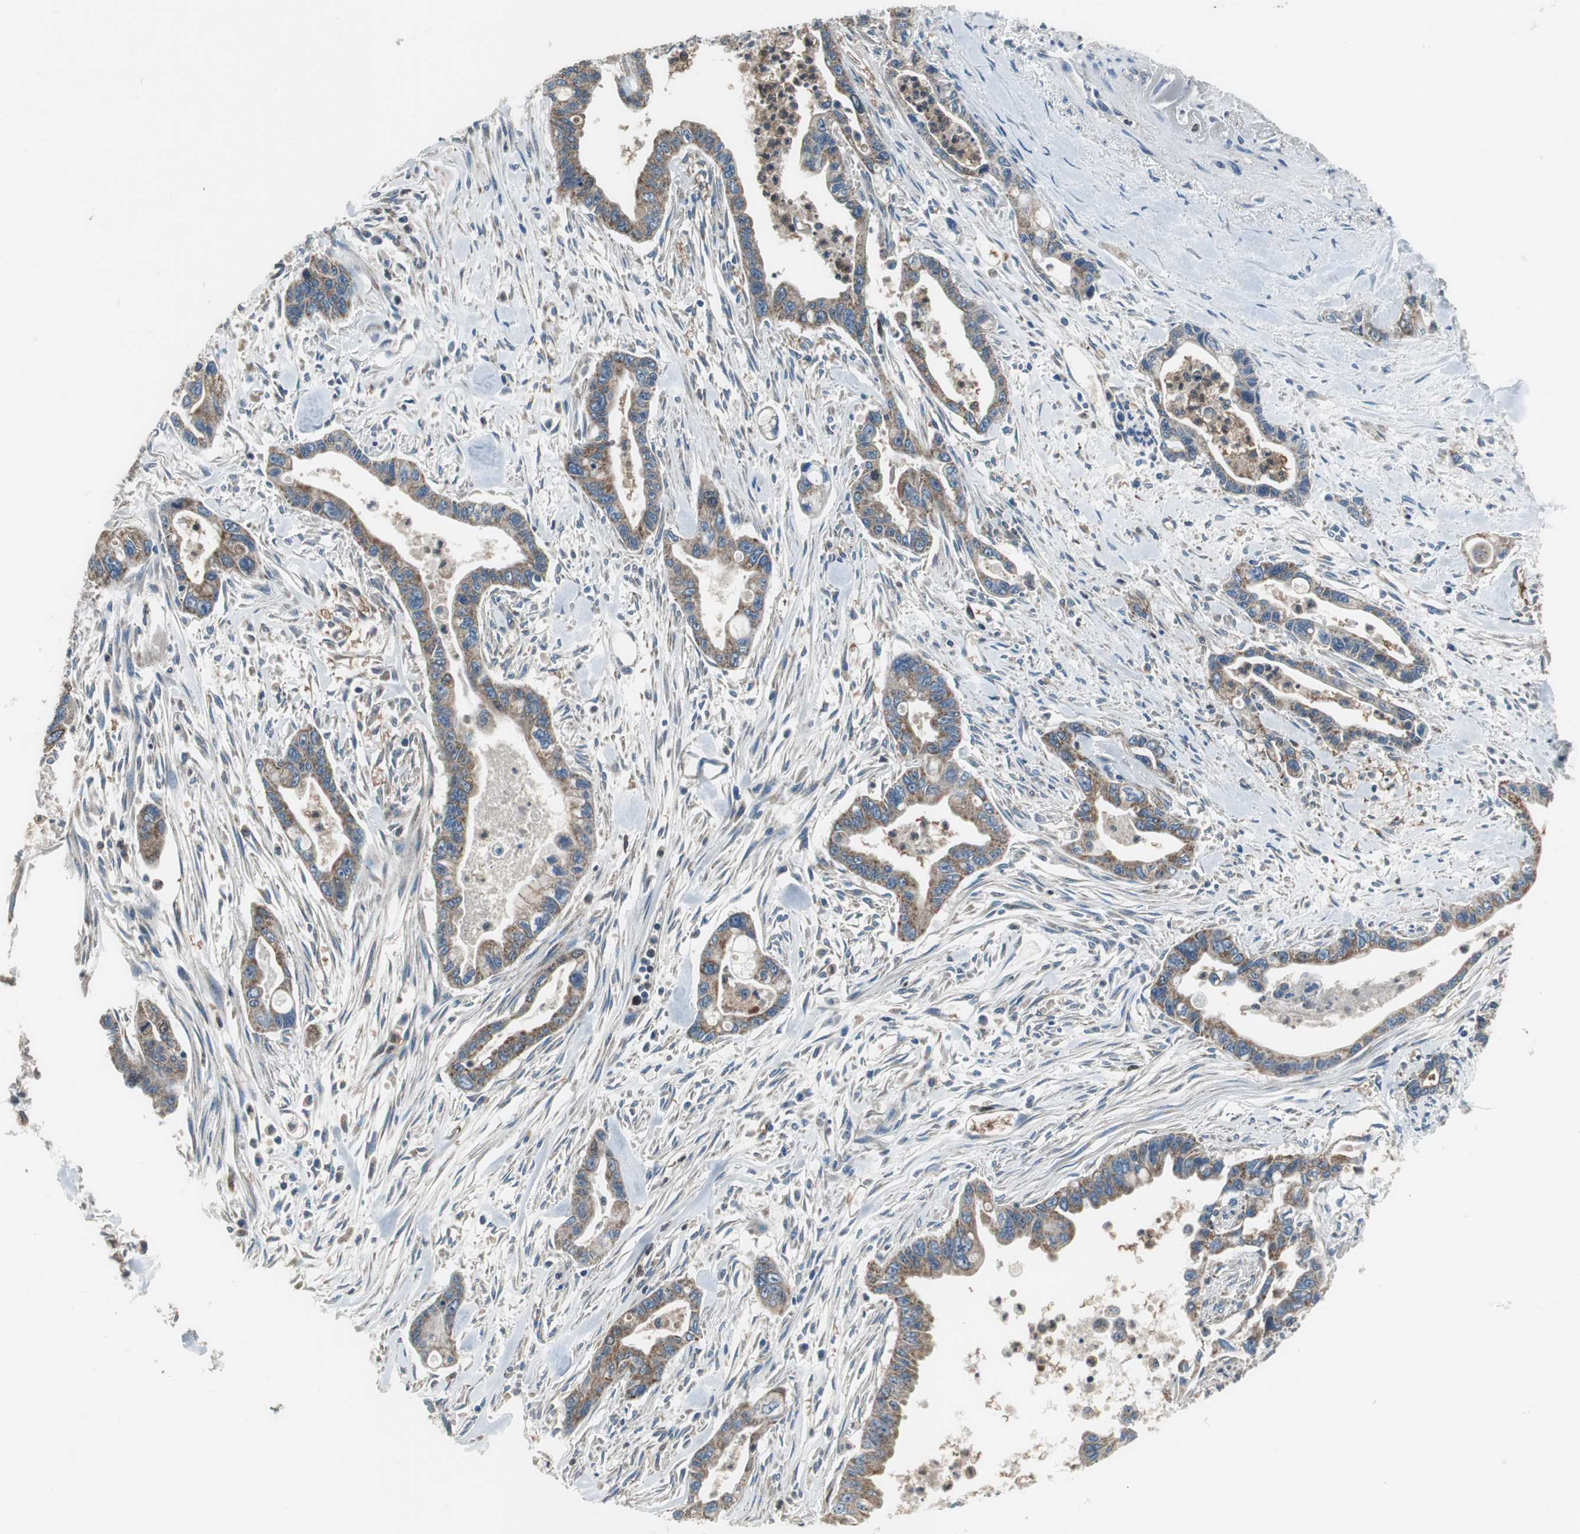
{"staining": {"intensity": "moderate", "quantity": ">75%", "location": "cytoplasmic/membranous"}, "tissue": "pancreatic cancer", "cell_type": "Tumor cells", "image_type": "cancer", "snomed": [{"axis": "morphology", "description": "Adenocarcinoma, NOS"}, {"axis": "topography", "description": "Pancreas"}], "caption": "Immunohistochemistry (DAB (3,3'-diaminobenzidine)) staining of human pancreatic cancer demonstrates moderate cytoplasmic/membranous protein staining in approximately >75% of tumor cells.", "gene": "PI4KB", "patient": {"sex": "male", "age": 70}}